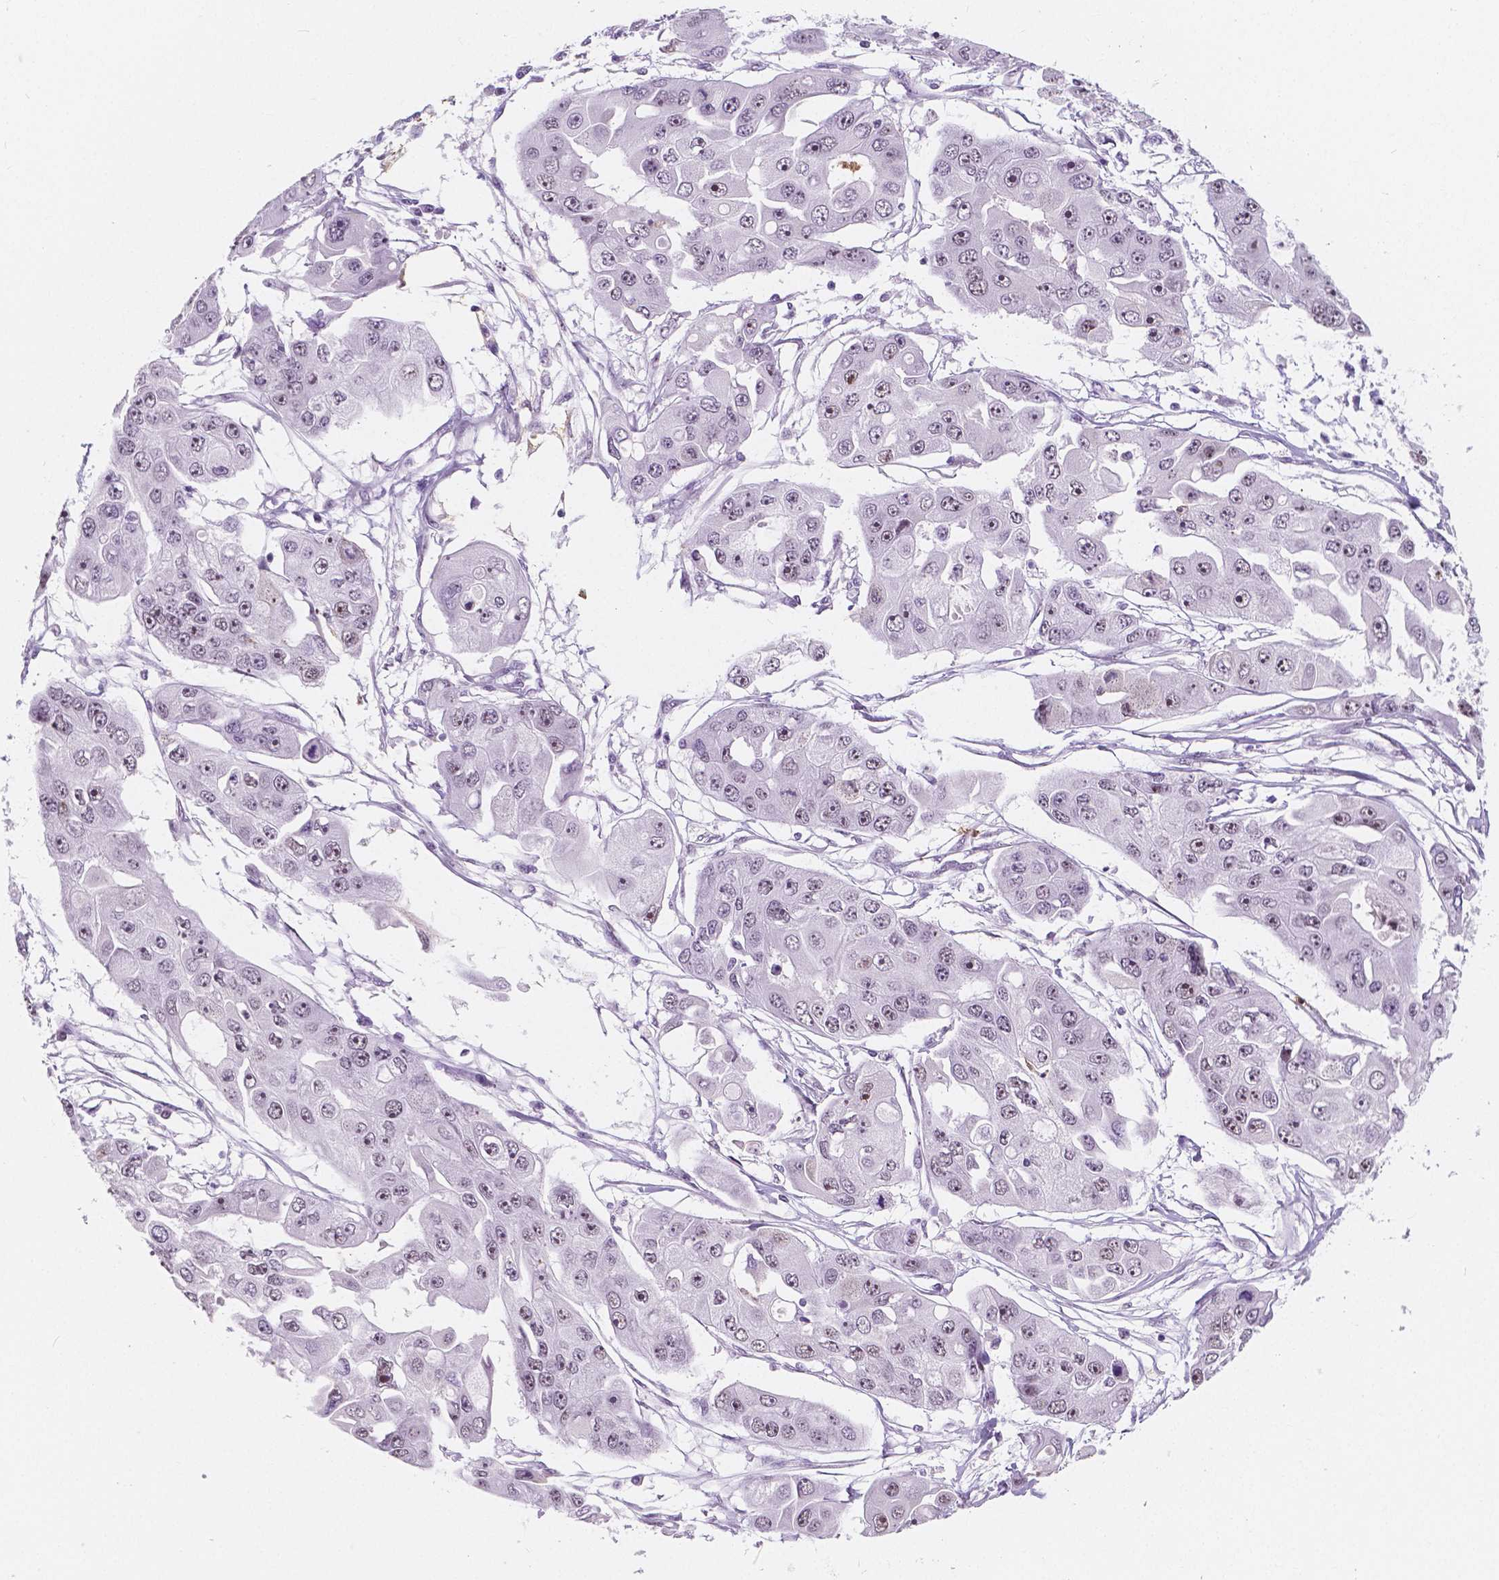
{"staining": {"intensity": "moderate", "quantity": "<25%", "location": "nuclear"}, "tissue": "ovarian cancer", "cell_type": "Tumor cells", "image_type": "cancer", "snomed": [{"axis": "morphology", "description": "Cystadenocarcinoma, serous, NOS"}, {"axis": "topography", "description": "Ovary"}], "caption": "Moderate nuclear expression is seen in approximately <25% of tumor cells in ovarian cancer.", "gene": "NOLC1", "patient": {"sex": "female", "age": 56}}